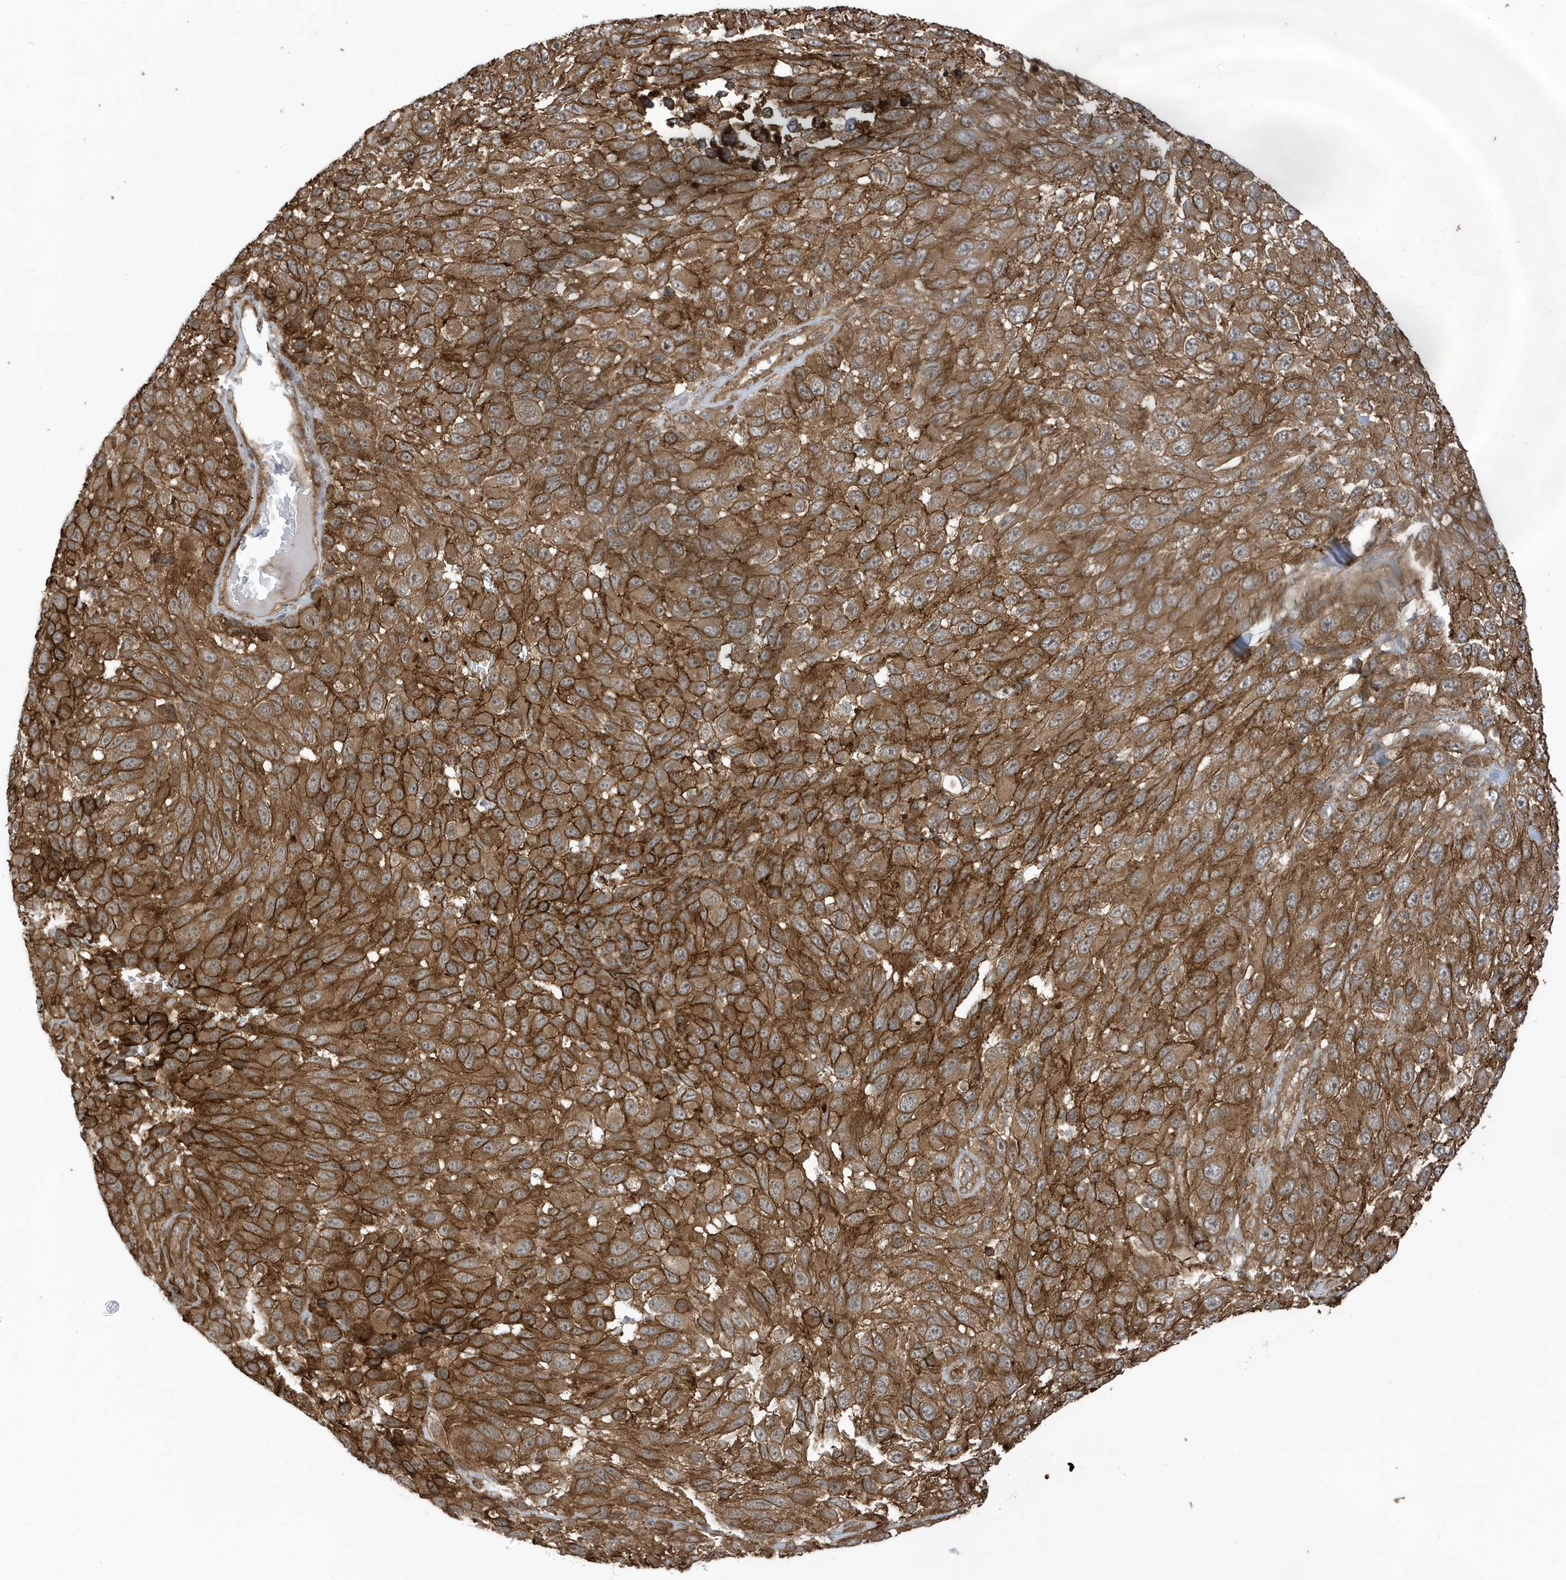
{"staining": {"intensity": "strong", "quantity": ">75%", "location": "cytoplasmic/membranous"}, "tissue": "melanoma", "cell_type": "Tumor cells", "image_type": "cancer", "snomed": [{"axis": "morphology", "description": "Malignant melanoma, NOS"}, {"axis": "topography", "description": "Skin"}], "caption": "Immunohistochemical staining of melanoma exhibits high levels of strong cytoplasmic/membranous positivity in approximately >75% of tumor cells.", "gene": "CDC42EP3", "patient": {"sex": "female", "age": 94}}